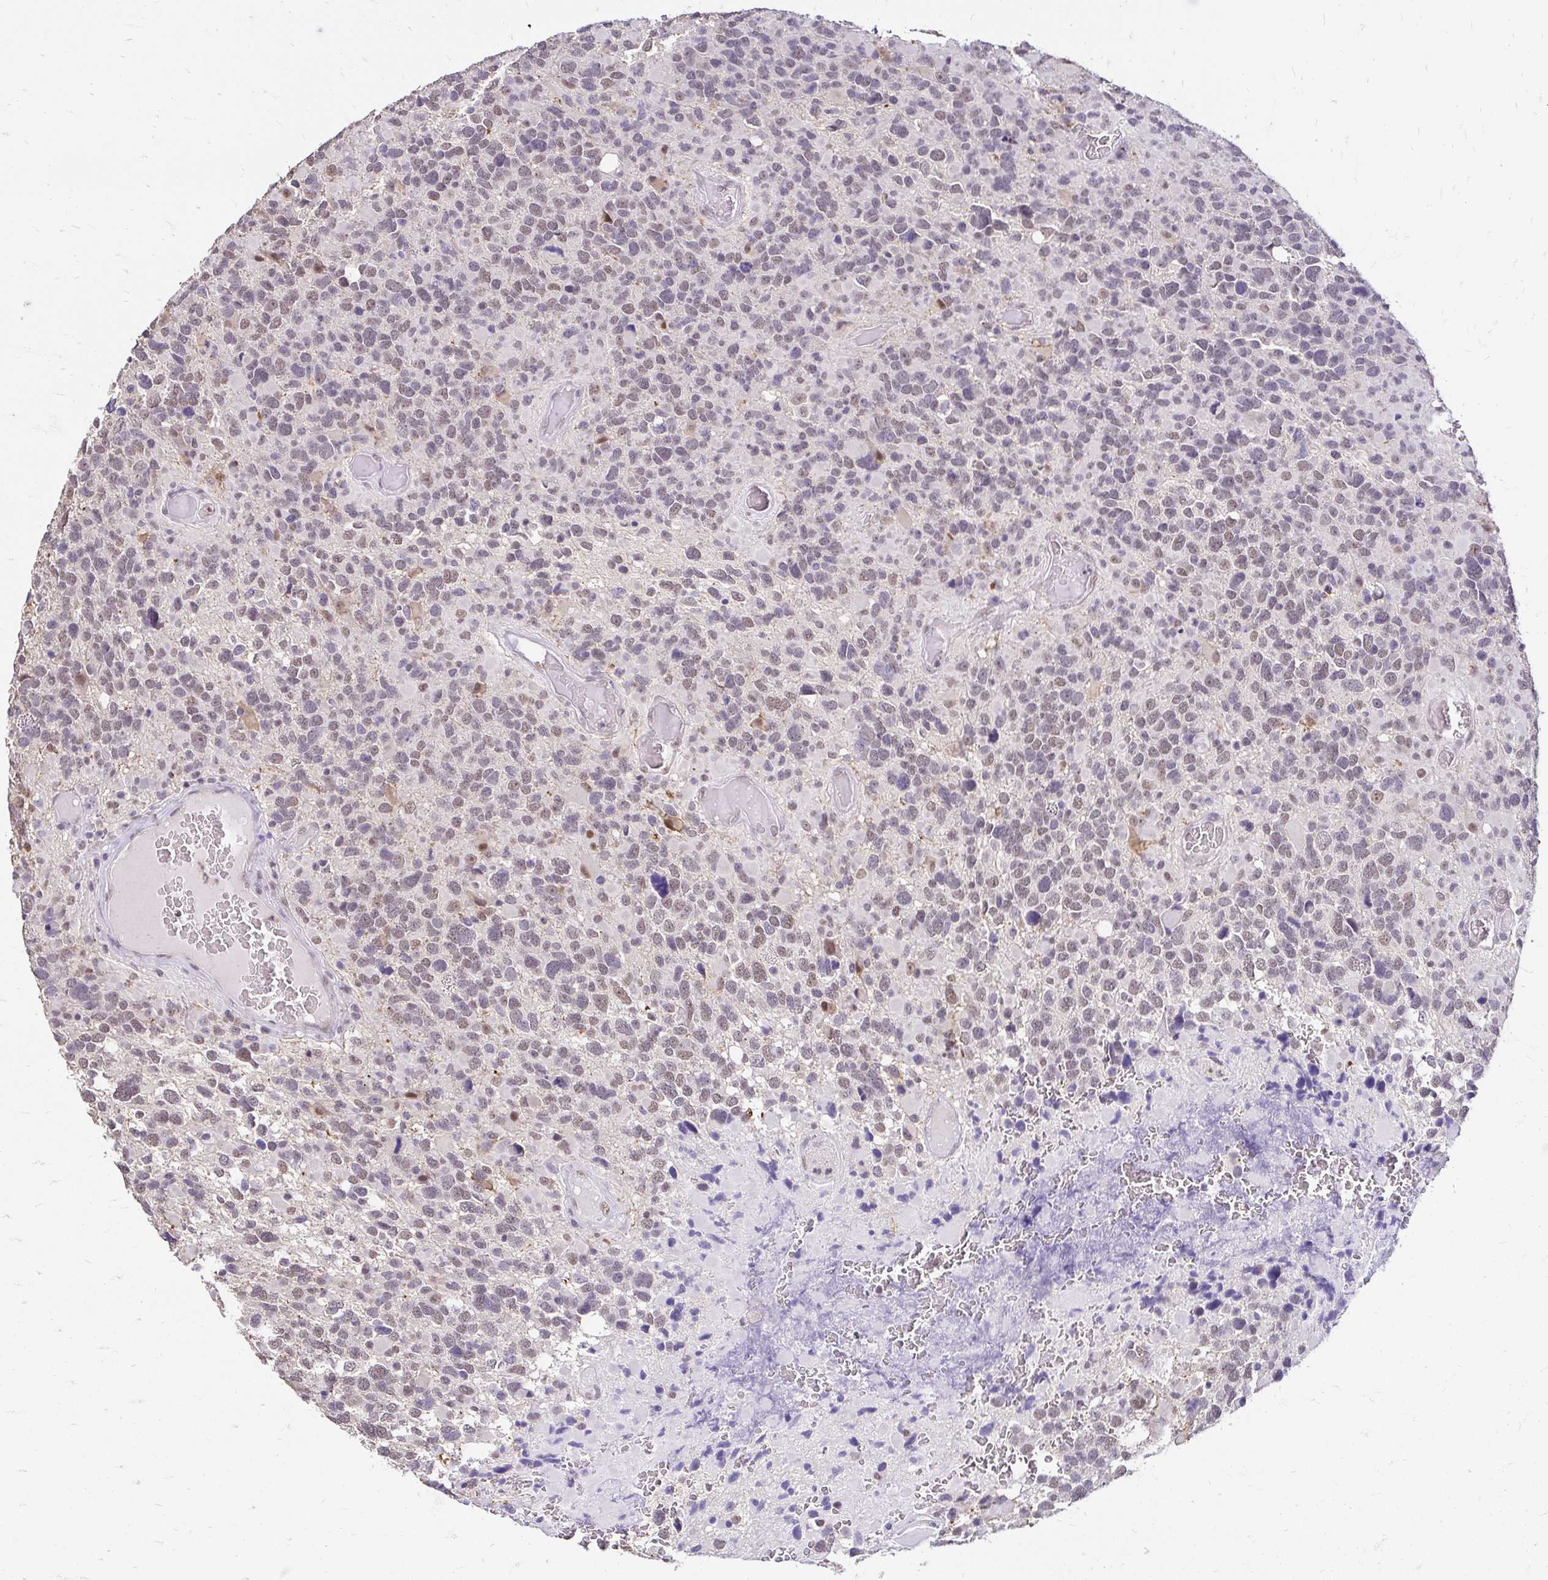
{"staining": {"intensity": "moderate", "quantity": "25%-75%", "location": "nuclear"}, "tissue": "glioma", "cell_type": "Tumor cells", "image_type": "cancer", "snomed": [{"axis": "morphology", "description": "Glioma, malignant, High grade"}, {"axis": "topography", "description": "Brain"}], "caption": "Moderate nuclear staining for a protein is seen in about 25%-75% of tumor cells of glioma using immunohistochemistry (IHC).", "gene": "RIMS4", "patient": {"sex": "female", "age": 40}}